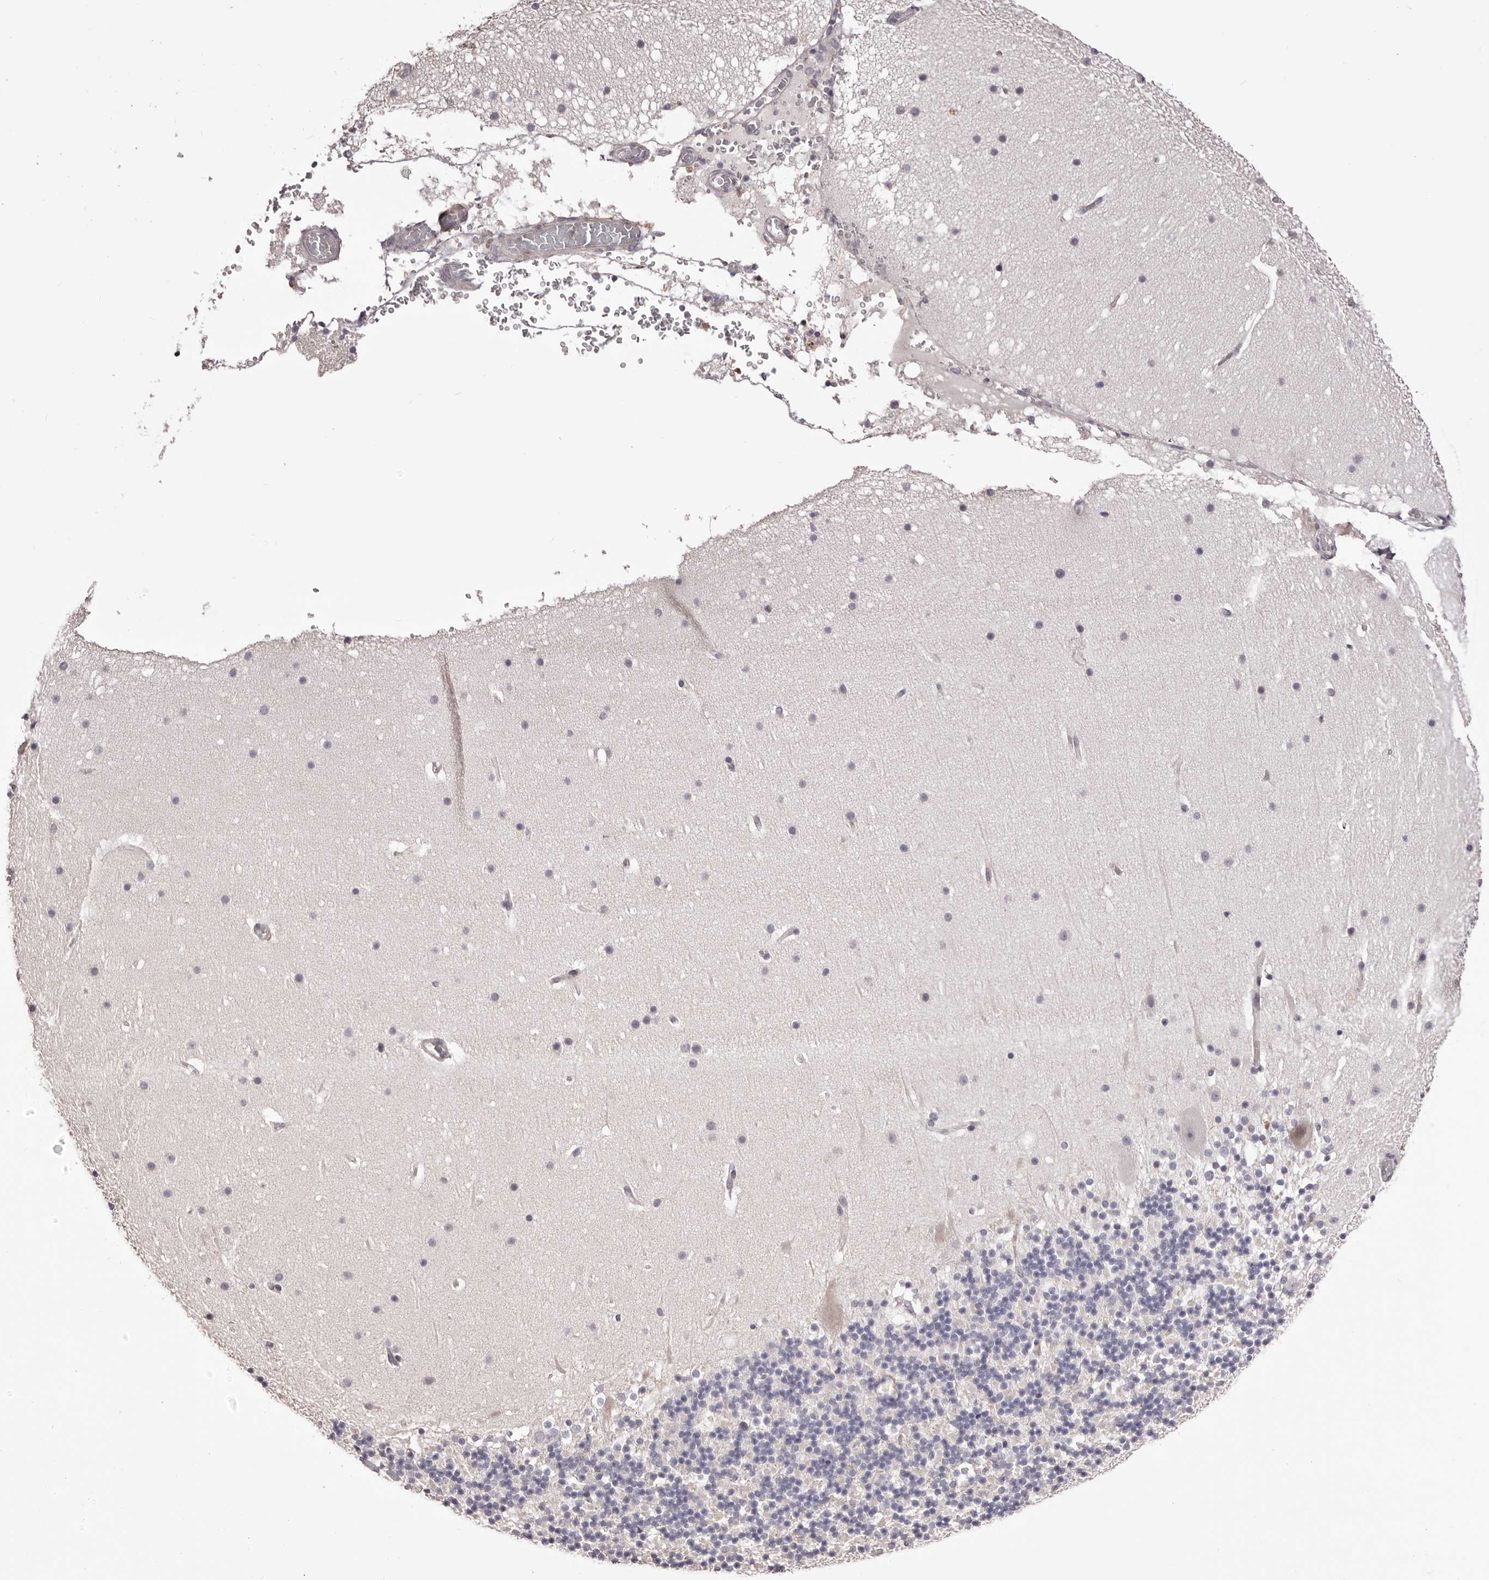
{"staining": {"intensity": "negative", "quantity": "none", "location": "none"}, "tissue": "cerebellum", "cell_type": "Cells in granular layer", "image_type": "normal", "snomed": [{"axis": "morphology", "description": "Normal tissue, NOS"}, {"axis": "topography", "description": "Cerebellum"}], "caption": "Immunohistochemistry histopathology image of normal cerebellum: human cerebellum stained with DAB reveals no significant protein staining in cells in granular layer.", "gene": "KCNJ8", "patient": {"sex": "male", "age": 57}}